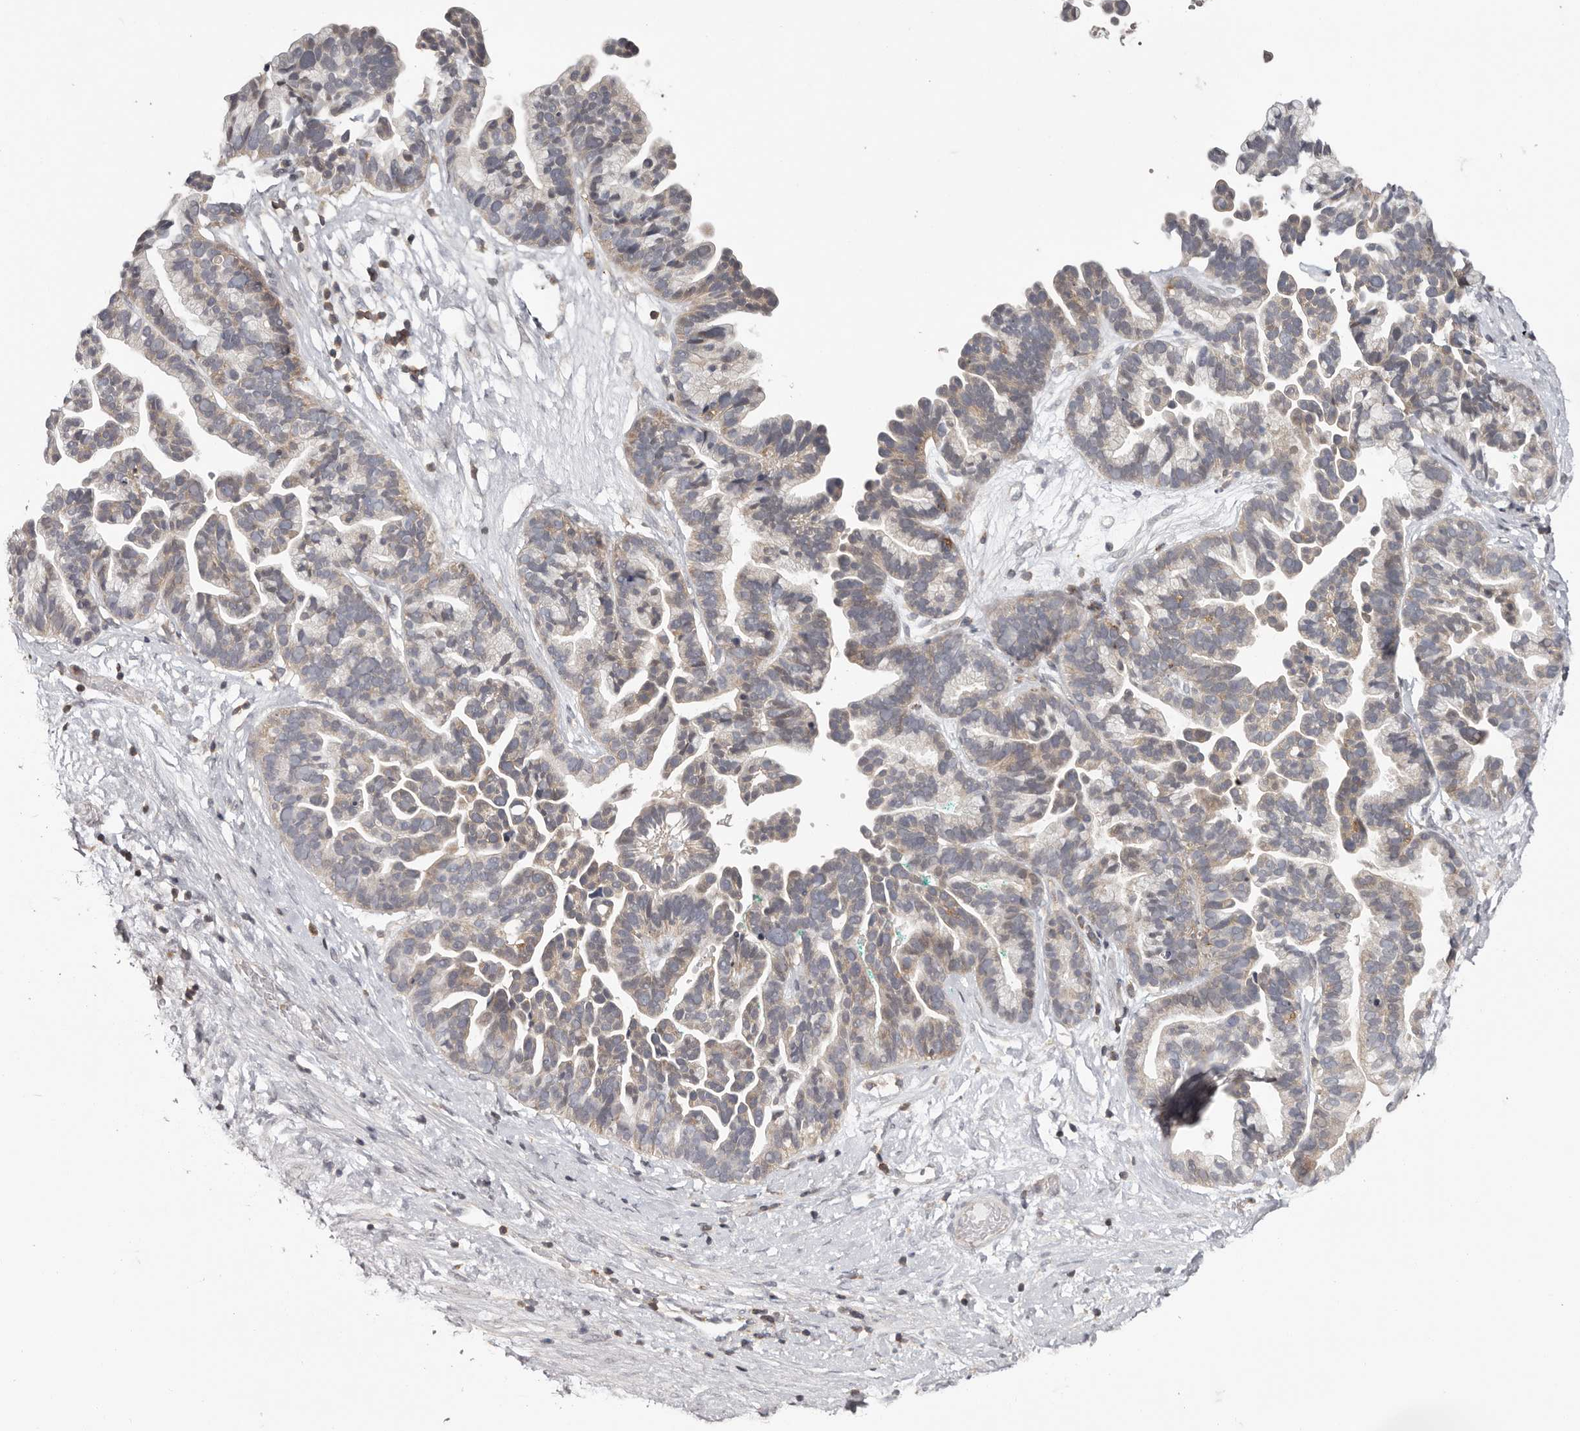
{"staining": {"intensity": "weak", "quantity": "<25%", "location": "cytoplasmic/membranous"}, "tissue": "ovarian cancer", "cell_type": "Tumor cells", "image_type": "cancer", "snomed": [{"axis": "morphology", "description": "Cystadenocarcinoma, serous, NOS"}, {"axis": "topography", "description": "Ovary"}], "caption": "Histopathology image shows no protein expression in tumor cells of ovarian cancer tissue.", "gene": "ANKRD44", "patient": {"sex": "female", "age": 56}}